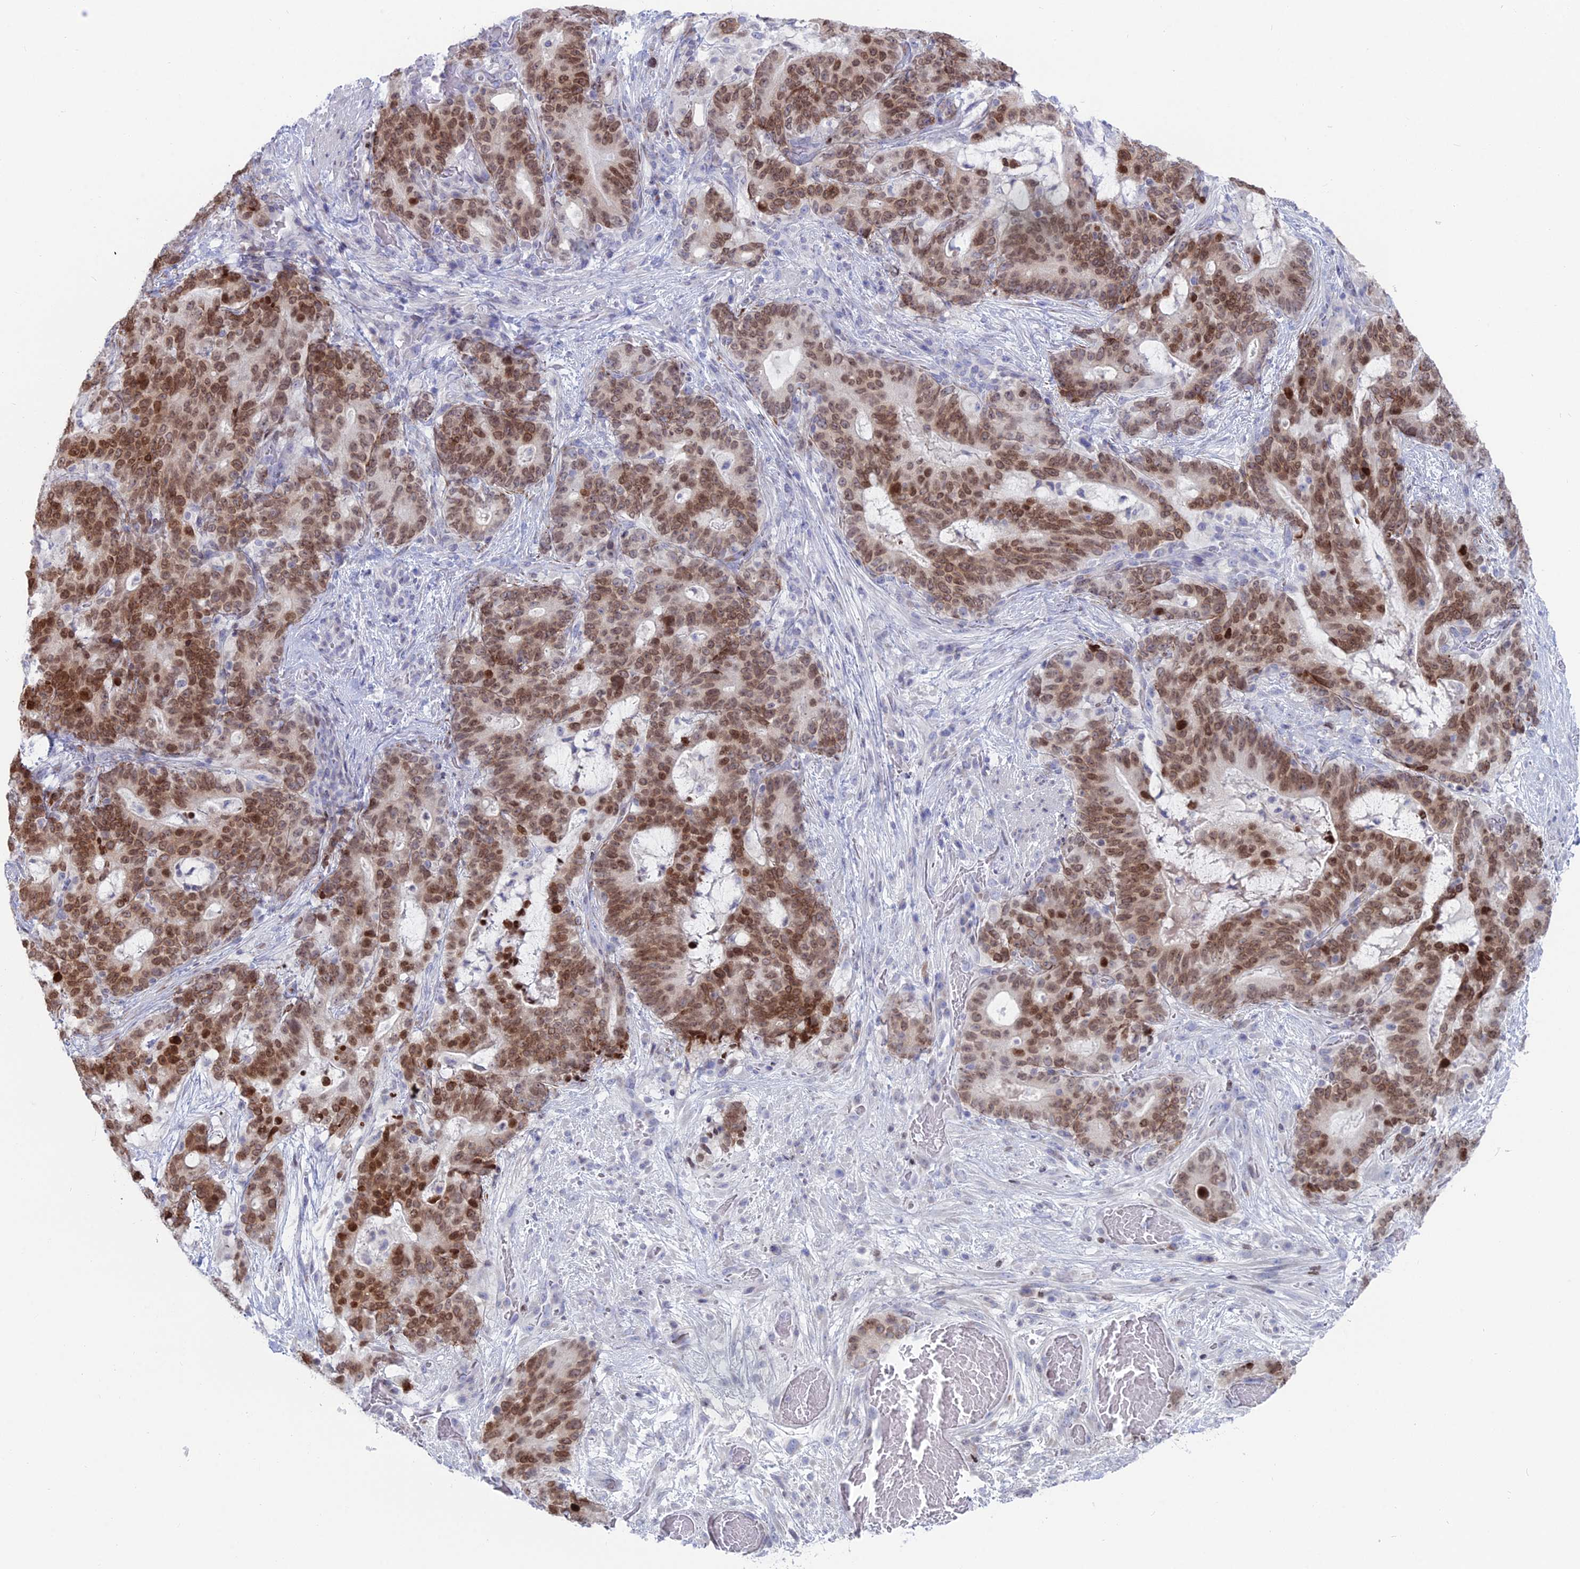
{"staining": {"intensity": "moderate", "quantity": ">75%", "location": "nuclear"}, "tissue": "stomach cancer", "cell_type": "Tumor cells", "image_type": "cancer", "snomed": [{"axis": "morphology", "description": "Normal tissue, NOS"}, {"axis": "morphology", "description": "Adenocarcinoma, NOS"}, {"axis": "topography", "description": "Stomach"}], "caption": "Protein staining of stomach cancer (adenocarcinoma) tissue displays moderate nuclear staining in about >75% of tumor cells.", "gene": "CERS6", "patient": {"sex": "female", "age": 64}}